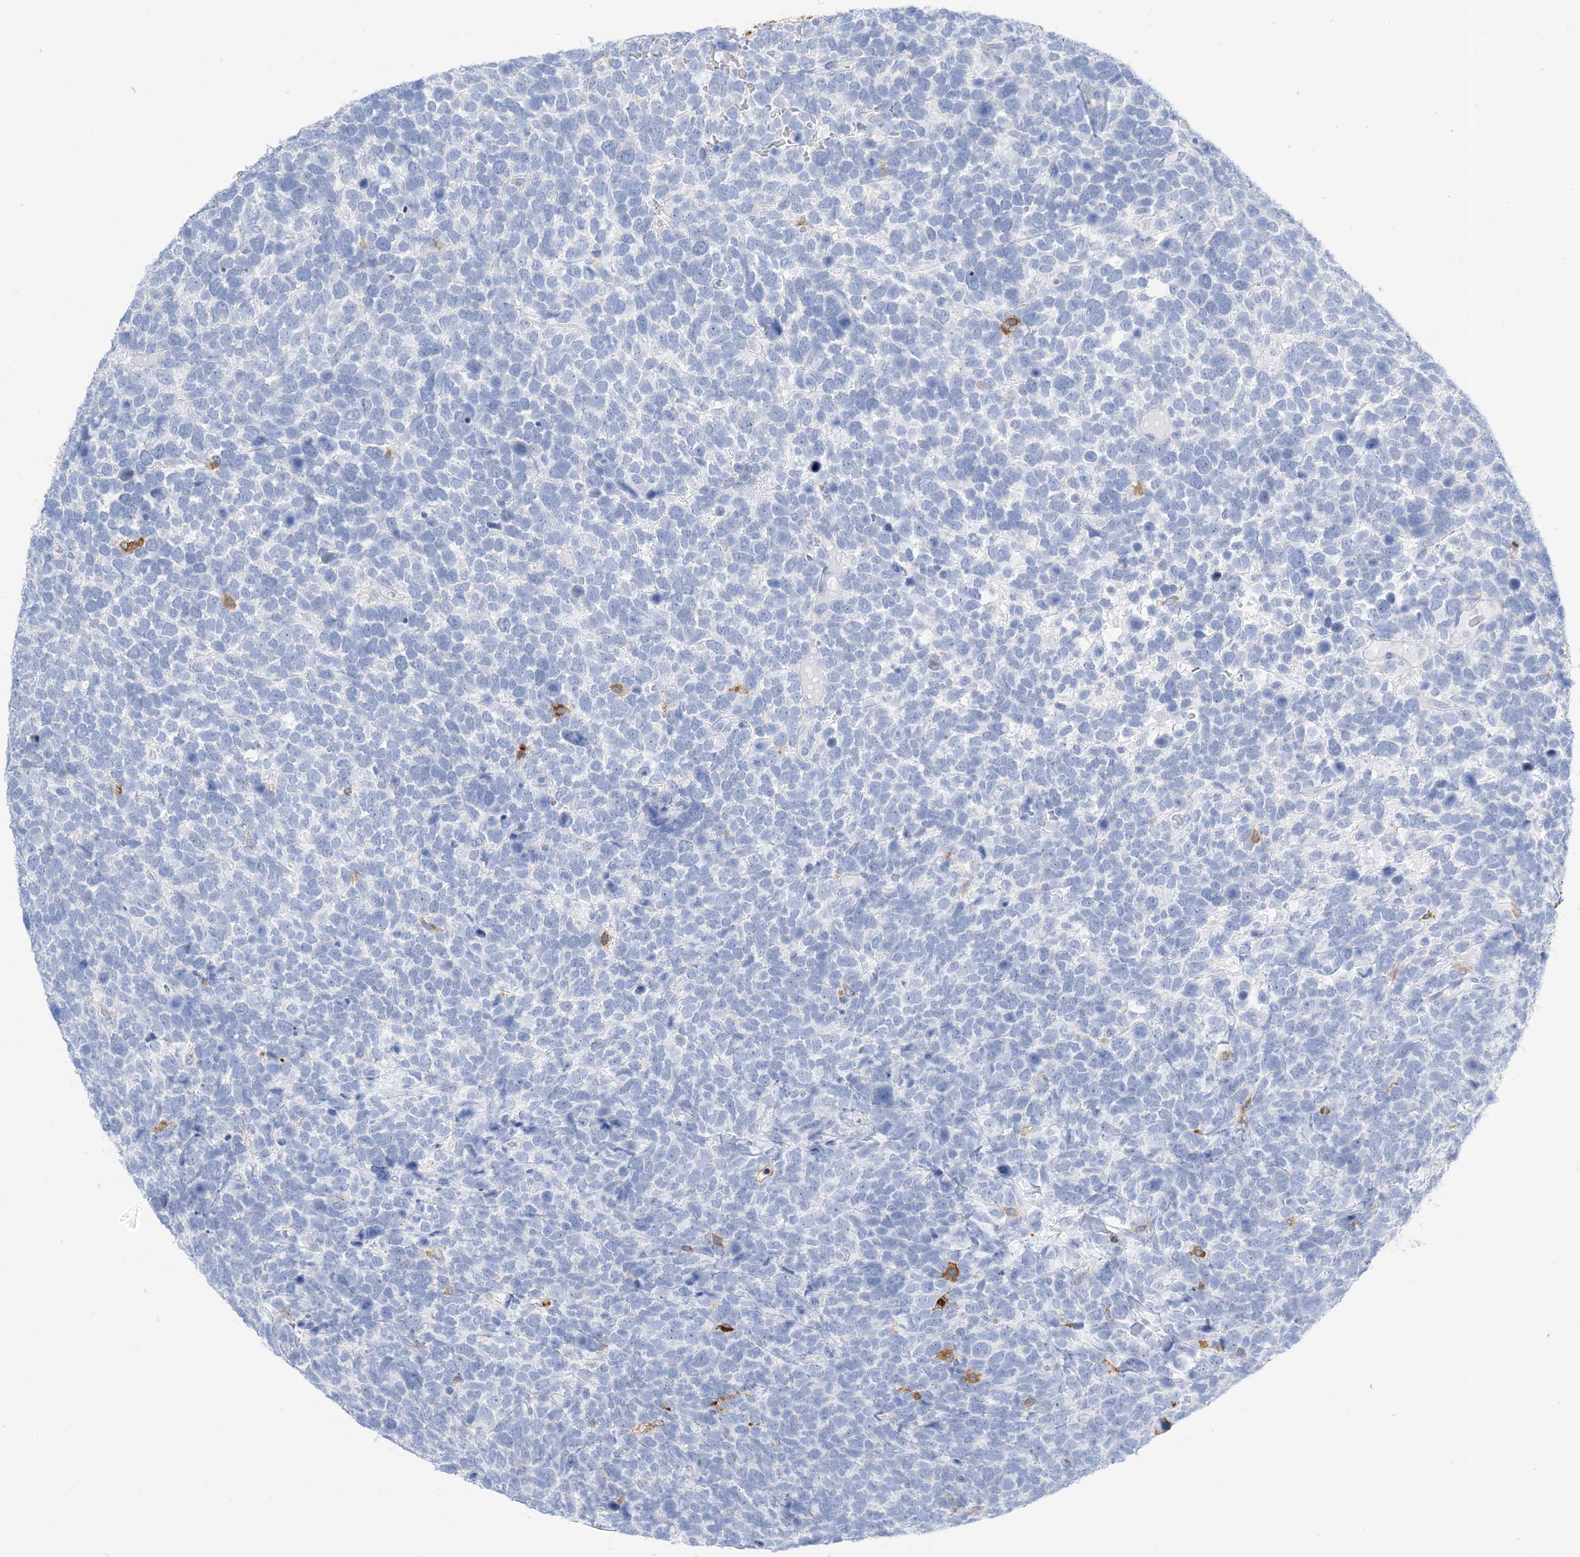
{"staining": {"intensity": "negative", "quantity": "none", "location": "none"}, "tissue": "urothelial cancer", "cell_type": "Tumor cells", "image_type": "cancer", "snomed": [{"axis": "morphology", "description": "Urothelial carcinoma, High grade"}, {"axis": "topography", "description": "Urinary bladder"}], "caption": "This is a micrograph of immunohistochemistry (IHC) staining of urothelial carcinoma (high-grade), which shows no positivity in tumor cells.", "gene": "DPH3", "patient": {"sex": "female", "age": 82}}